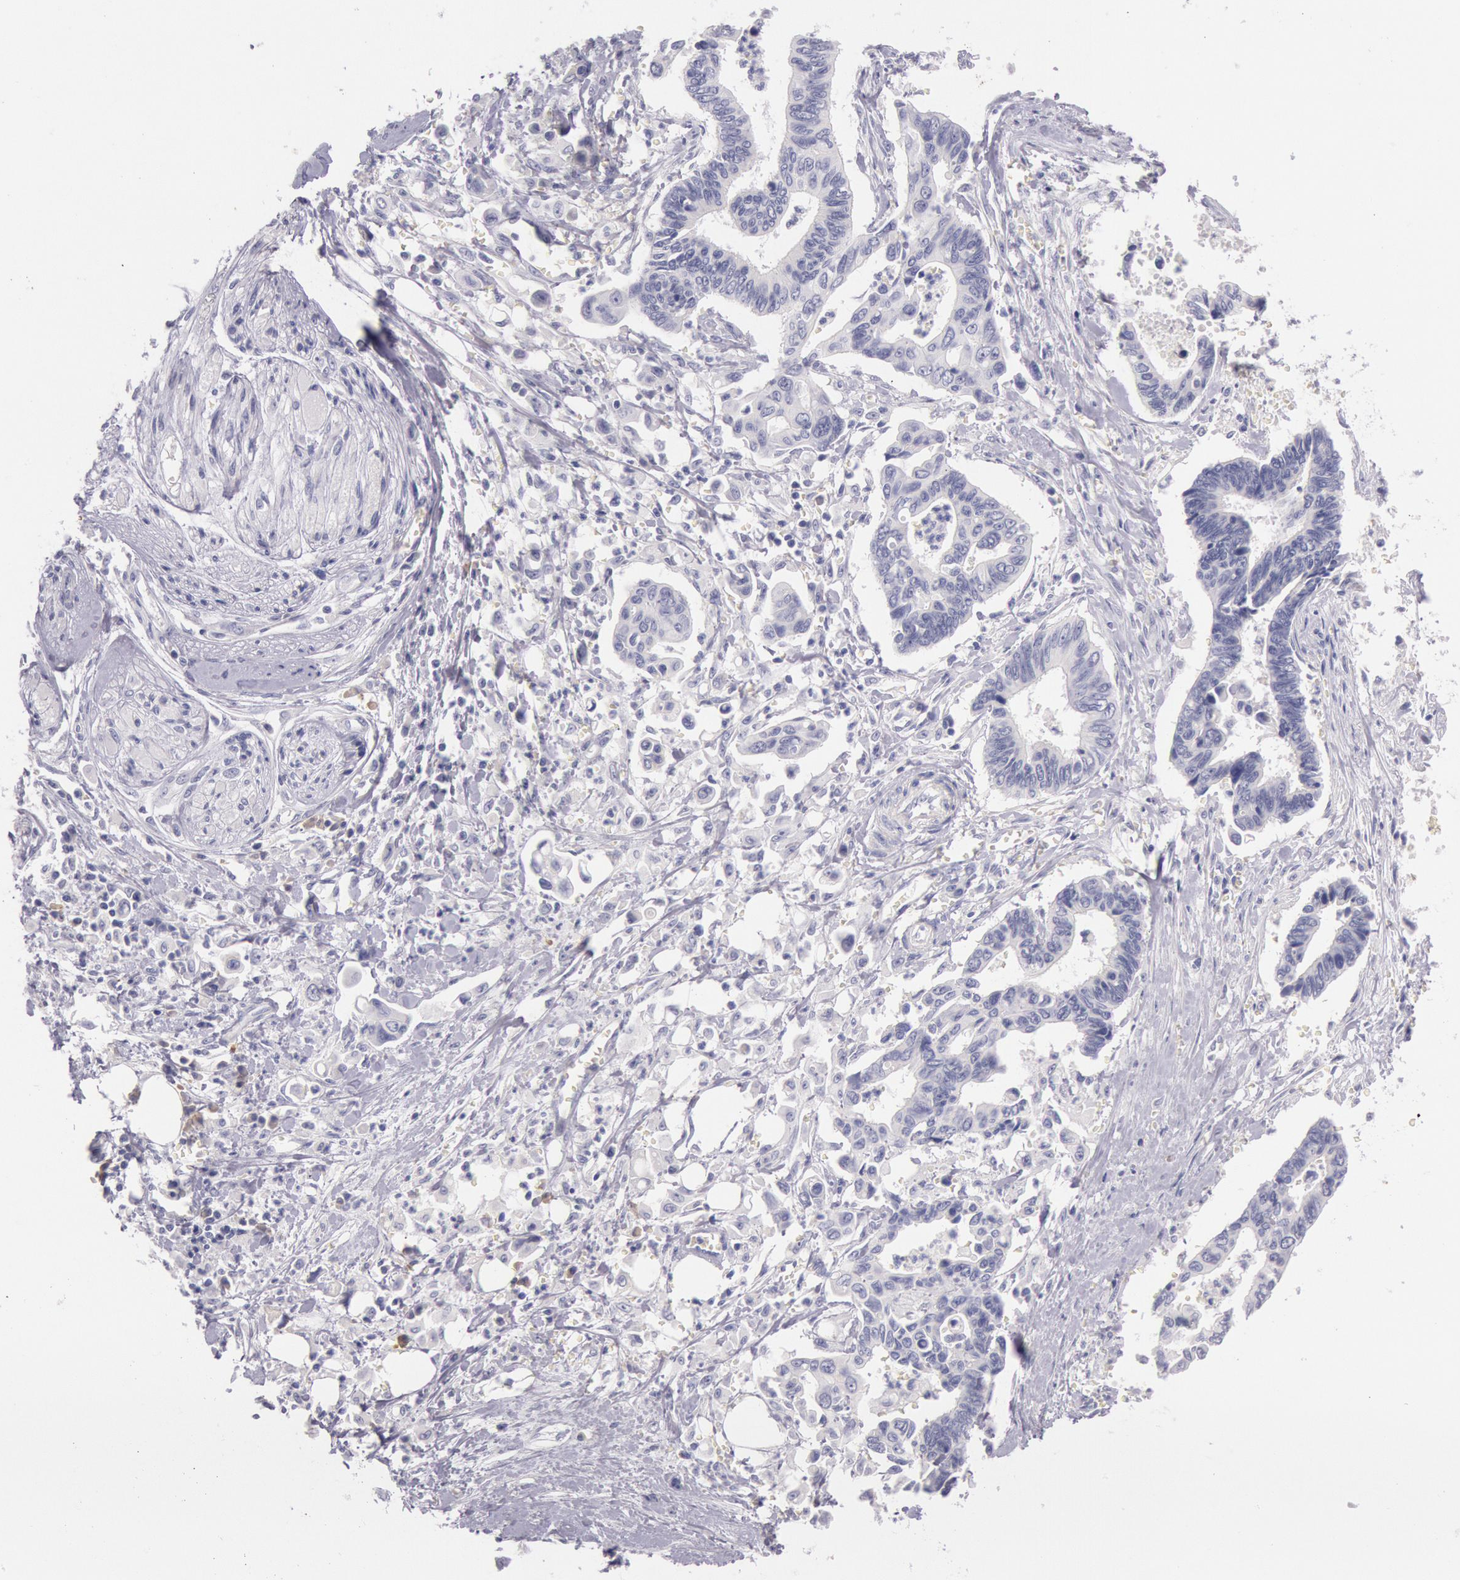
{"staining": {"intensity": "negative", "quantity": "none", "location": "none"}, "tissue": "pancreatic cancer", "cell_type": "Tumor cells", "image_type": "cancer", "snomed": [{"axis": "morphology", "description": "Adenocarcinoma, NOS"}, {"axis": "topography", "description": "Pancreas"}], "caption": "The photomicrograph reveals no significant positivity in tumor cells of adenocarcinoma (pancreatic).", "gene": "EGFR", "patient": {"sex": "female", "age": 70}}